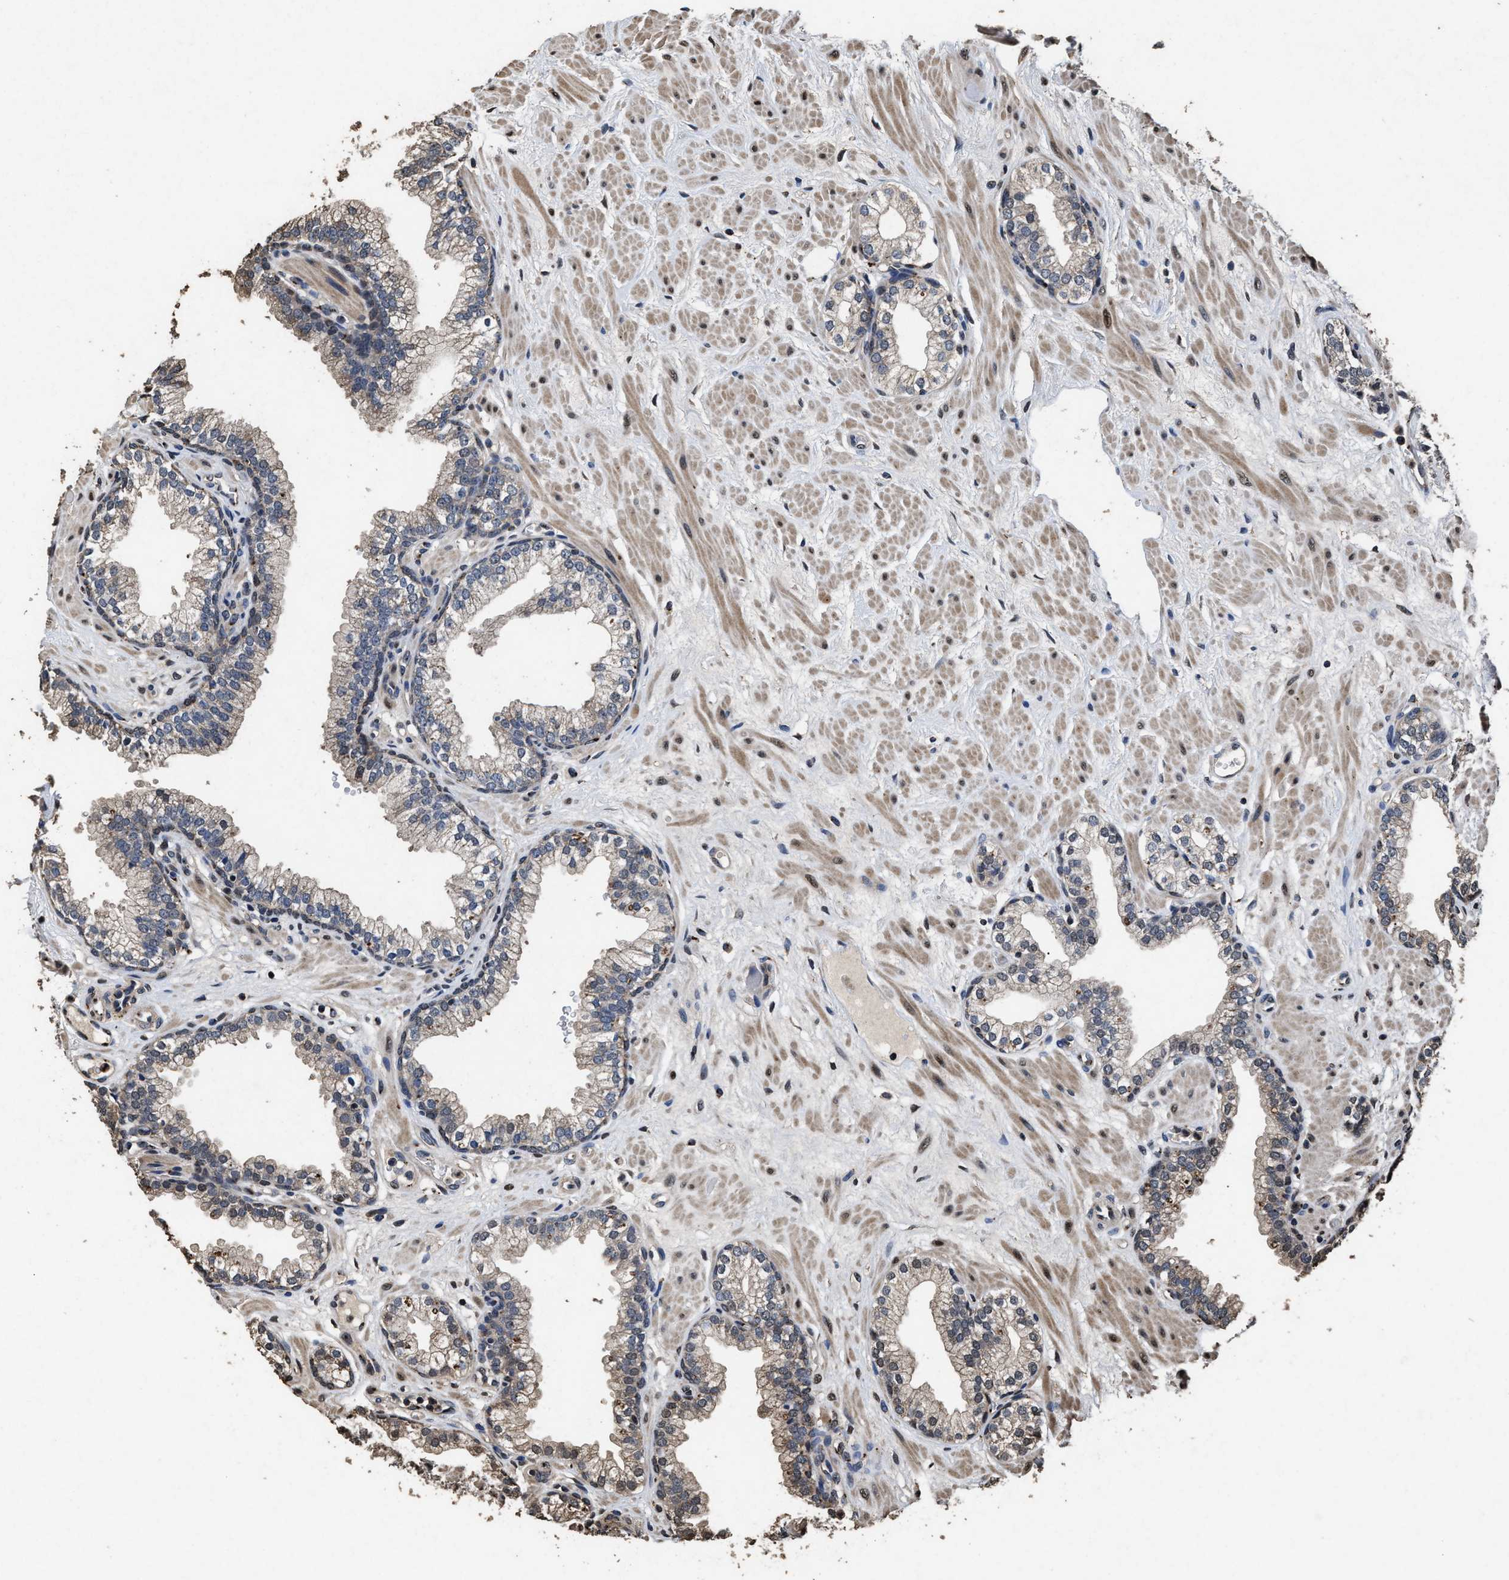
{"staining": {"intensity": "weak", "quantity": "<25%", "location": "nuclear"}, "tissue": "prostate", "cell_type": "Glandular cells", "image_type": "normal", "snomed": [{"axis": "morphology", "description": "Normal tissue, NOS"}, {"axis": "morphology", "description": "Urothelial carcinoma, Low grade"}, {"axis": "topography", "description": "Urinary bladder"}, {"axis": "topography", "description": "Prostate"}], "caption": "This is an IHC histopathology image of benign prostate. There is no staining in glandular cells.", "gene": "TPST2", "patient": {"sex": "male", "age": 60}}